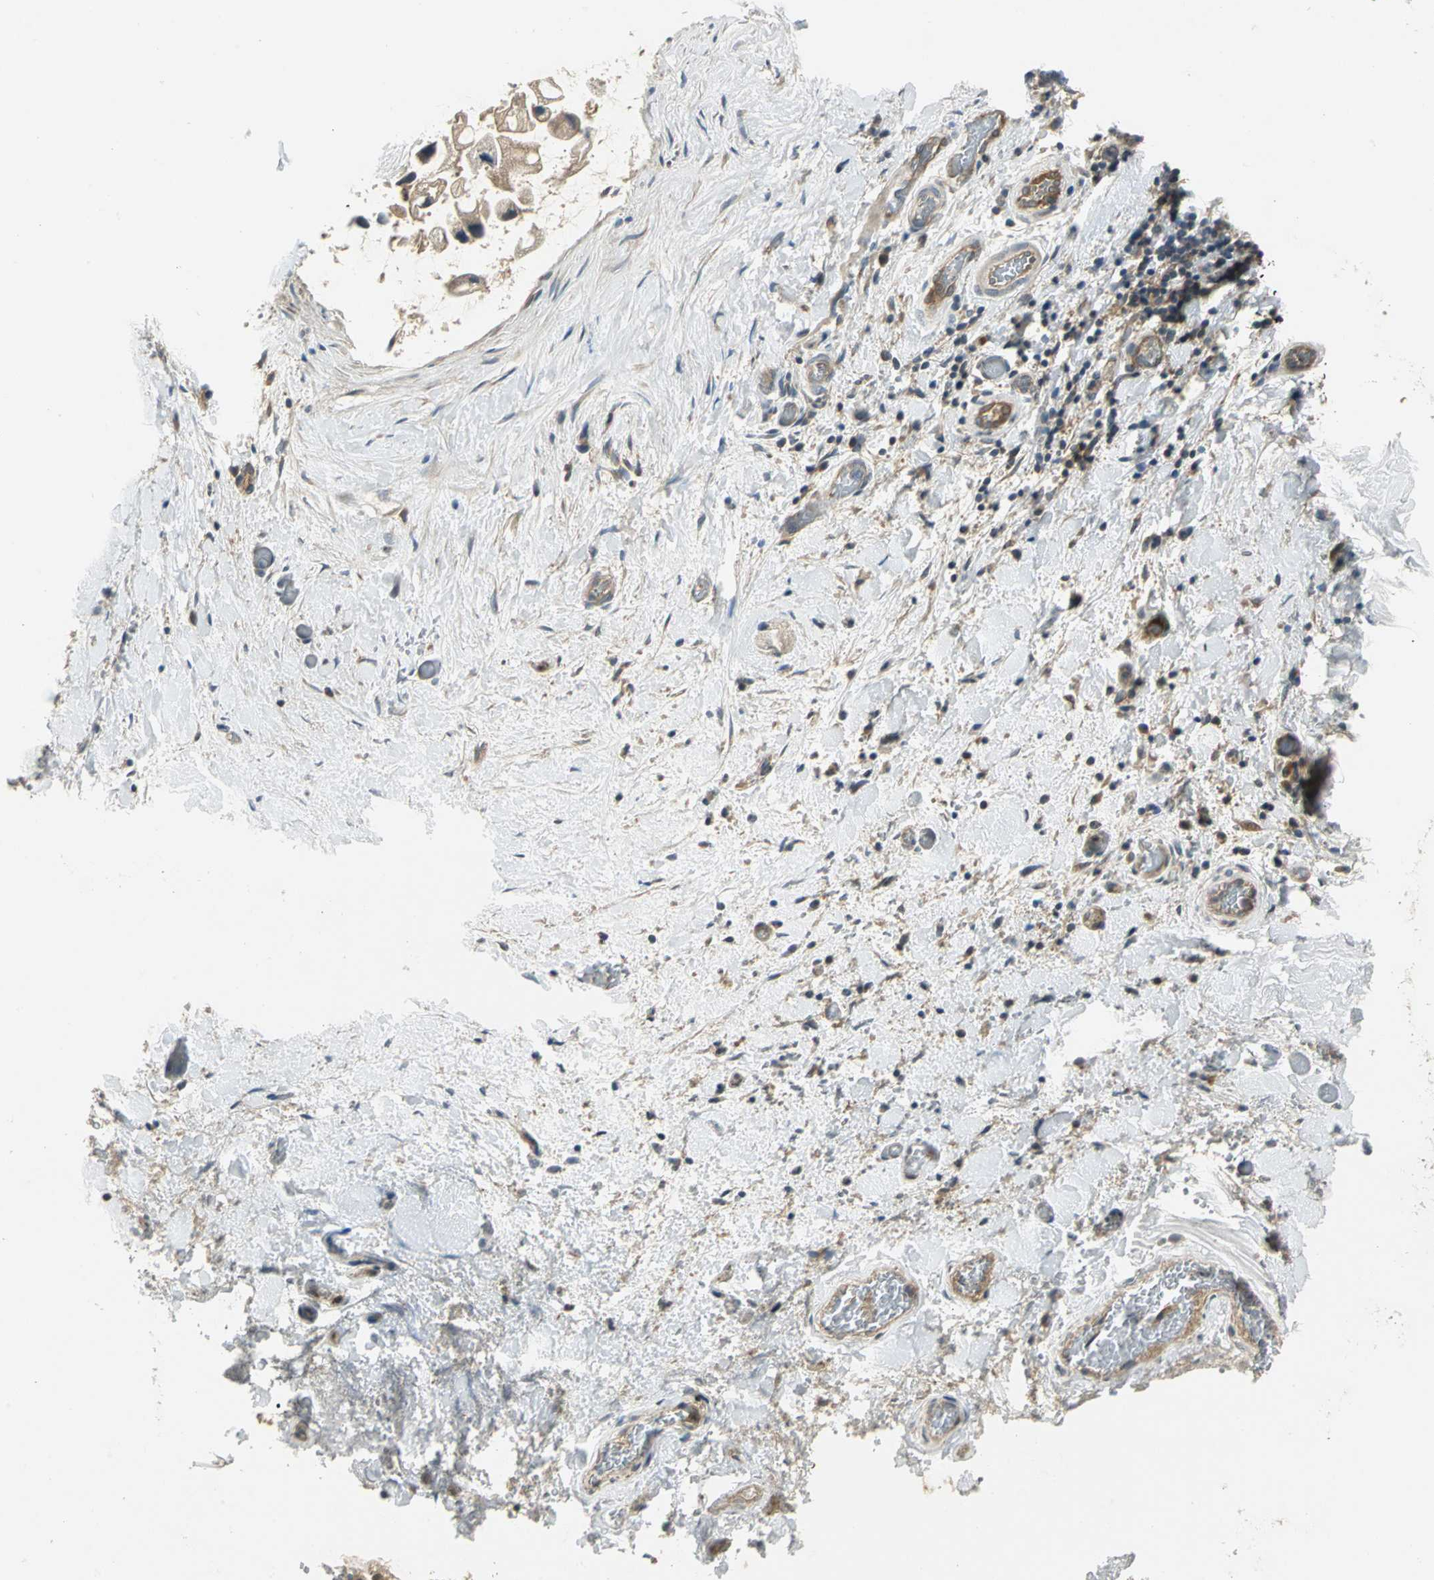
{"staining": {"intensity": "weak", "quantity": ">75%", "location": "cytoplasmic/membranous"}, "tissue": "adipose tissue", "cell_type": "Adipocytes", "image_type": "normal", "snomed": [{"axis": "morphology", "description": "Normal tissue, NOS"}, {"axis": "morphology", "description": "Cholangiocarcinoma"}, {"axis": "topography", "description": "Liver"}, {"axis": "topography", "description": "Peripheral nerve tissue"}], "caption": "Protein staining shows weak cytoplasmic/membranous positivity in approximately >75% of adipocytes in normal adipose tissue. The staining was performed using DAB (3,3'-diaminobenzidine) to visualize the protein expression in brown, while the nuclei were stained in blue with hematoxylin (Magnification: 20x).", "gene": "PRKAA1", "patient": {"sex": "male", "age": 50}}